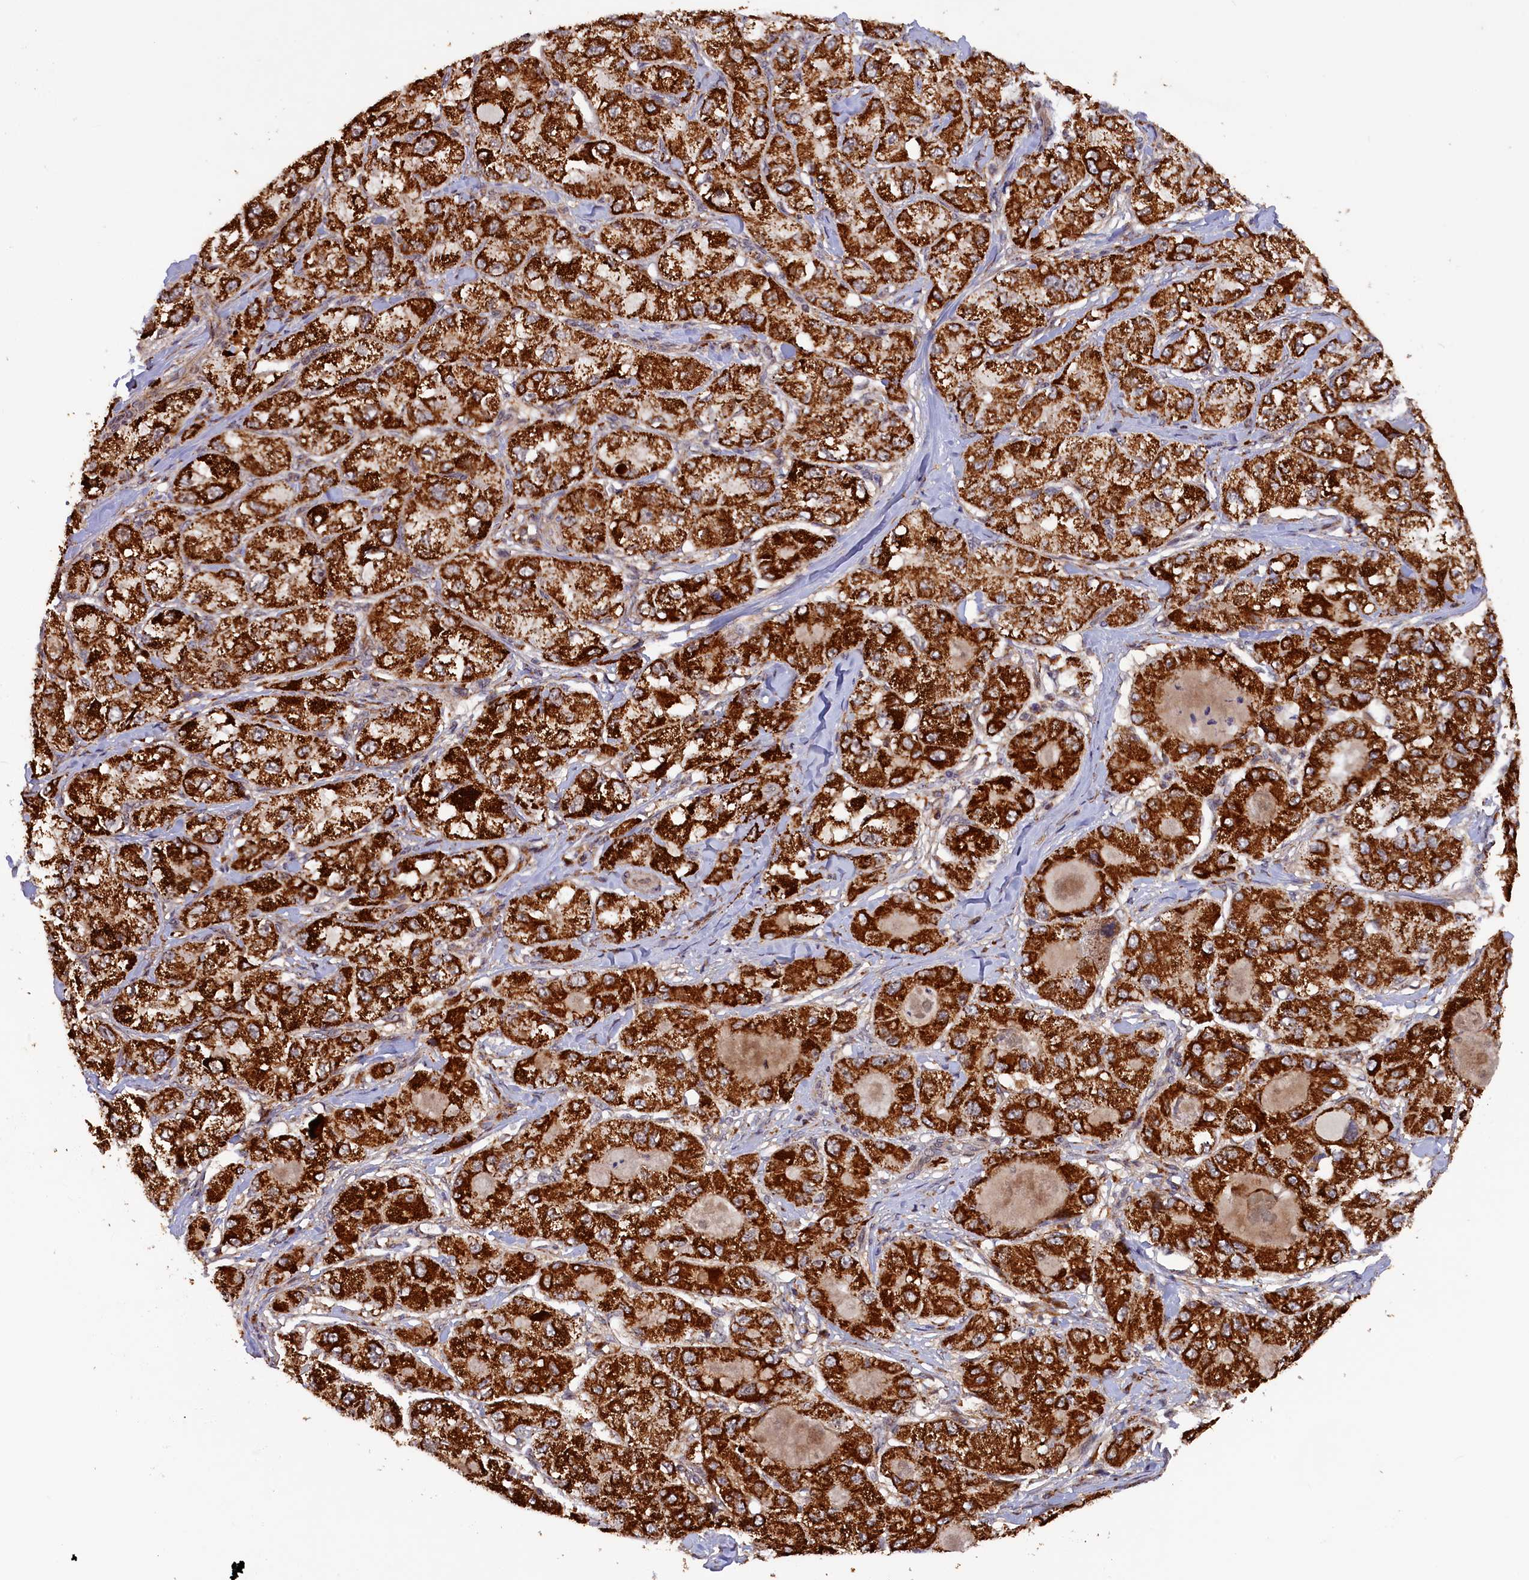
{"staining": {"intensity": "strong", "quantity": ">75%", "location": "cytoplasmic/membranous"}, "tissue": "liver cancer", "cell_type": "Tumor cells", "image_type": "cancer", "snomed": [{"axis": "morphology", "description": "Carcinoma, Hepatocellular, NOS"}, {"axis": "topography", "description": "Liver"}], "caption": "Liver hepatocellular carcinoma tissue exhibits strong cytoplasmic/membranous staining in about >75% of tumor cells Using DAB (brown) and hematoxylin (blue) stains, captured at high magnification using brightfield microscopy.", "gene": "DUS3L", "patient": {"sex": "male", "age": 80}}